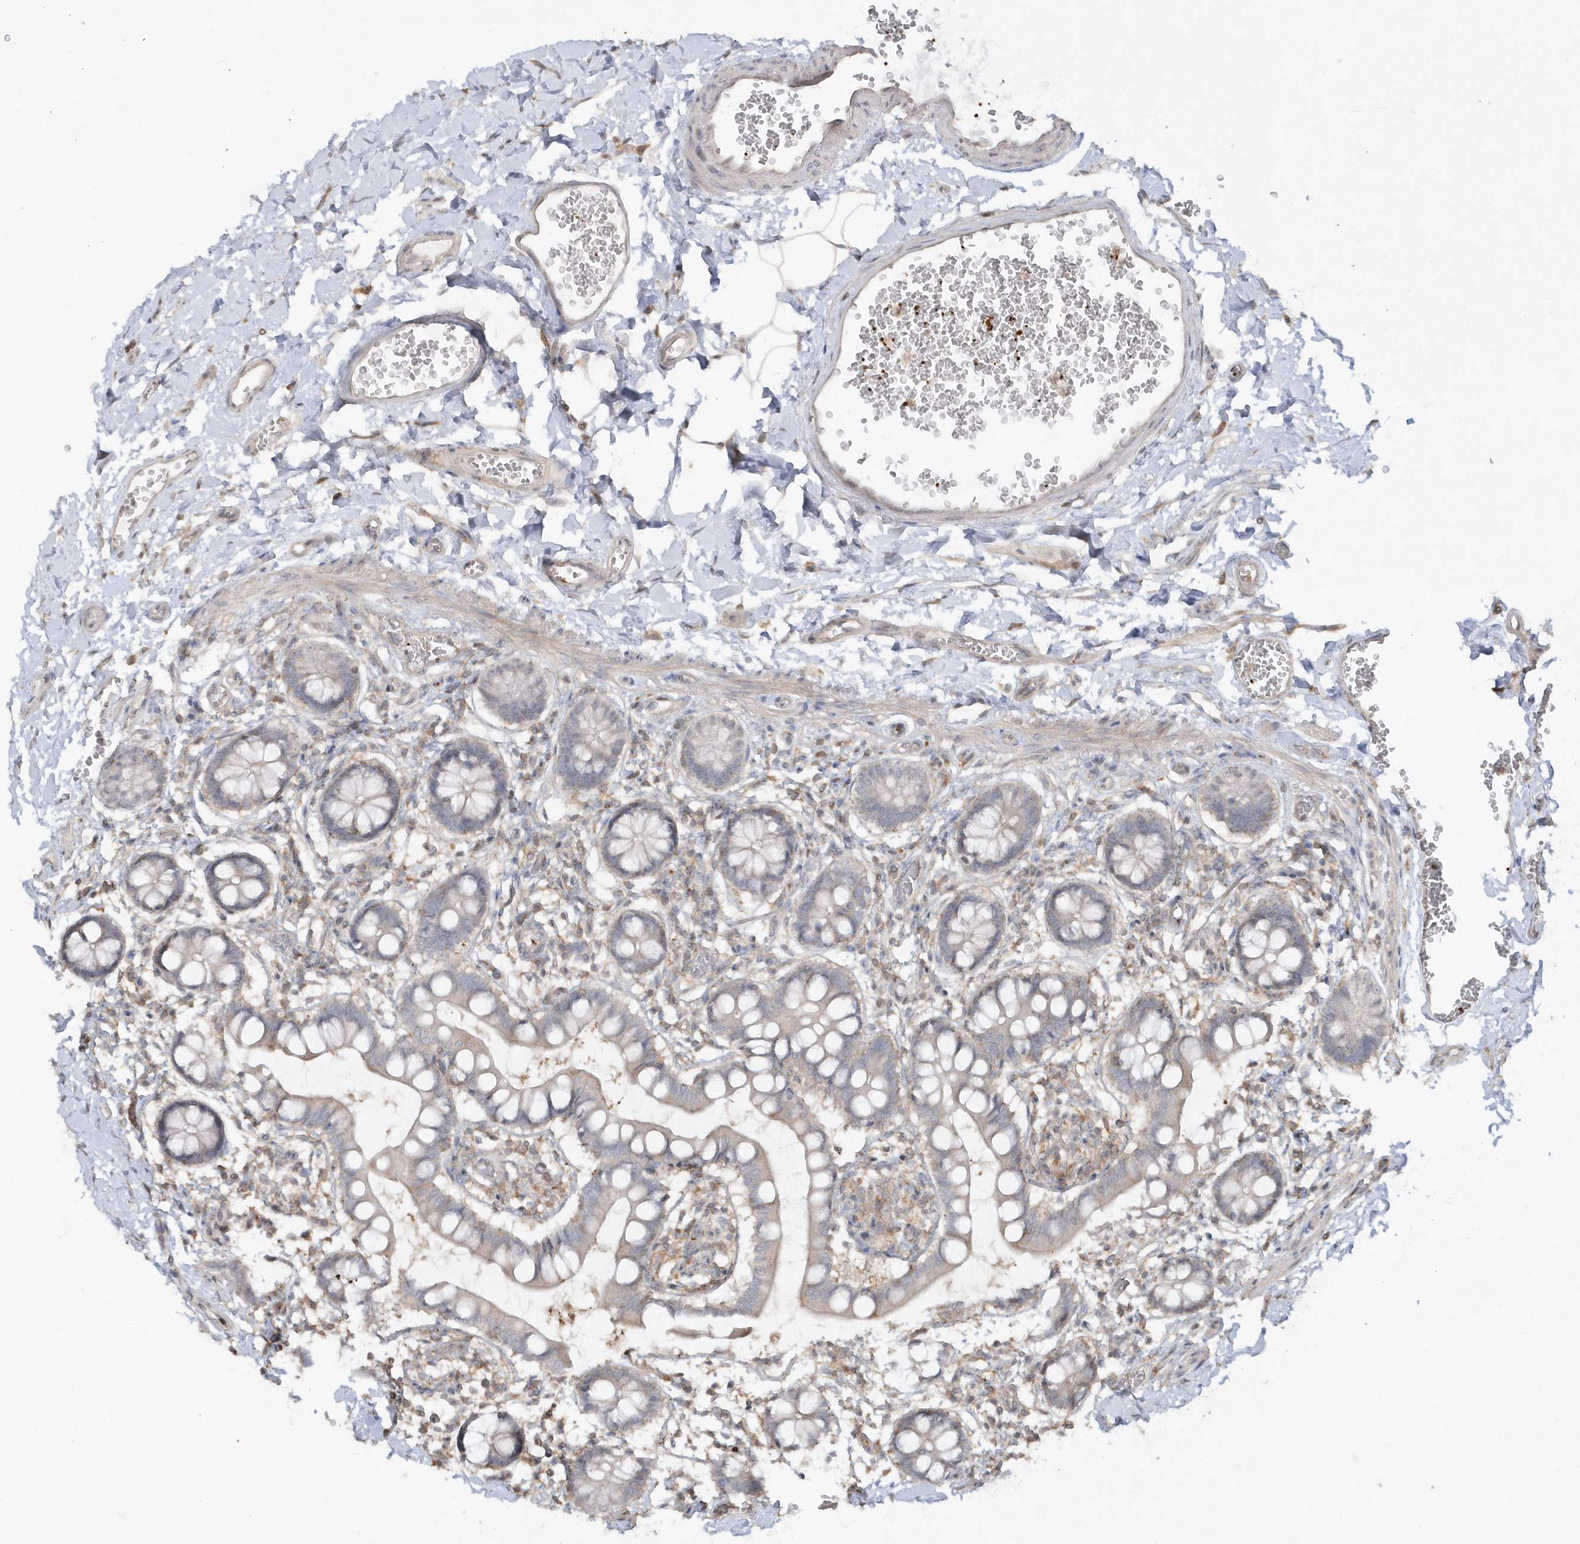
{"staining": {"intensity": "weak", "quantity": "<25%", "location": "cytoplasmic/membranous"}, "tissue": "small intestine", "cell_type": "Glandular cells", "image_type": "normal", "snomed": [{"axis": "morphology", "description": "Normal tissue, NOS"}, {"axis": "topography", "description": "Small intestine"}], "caption": "This is a photomicrograph of immunohistochemistry (IHC) staining of normal small intestine, which shows no staining in glandular cells.", "gene": "BSN", "patient": {"sex": "male", "age": 52}}